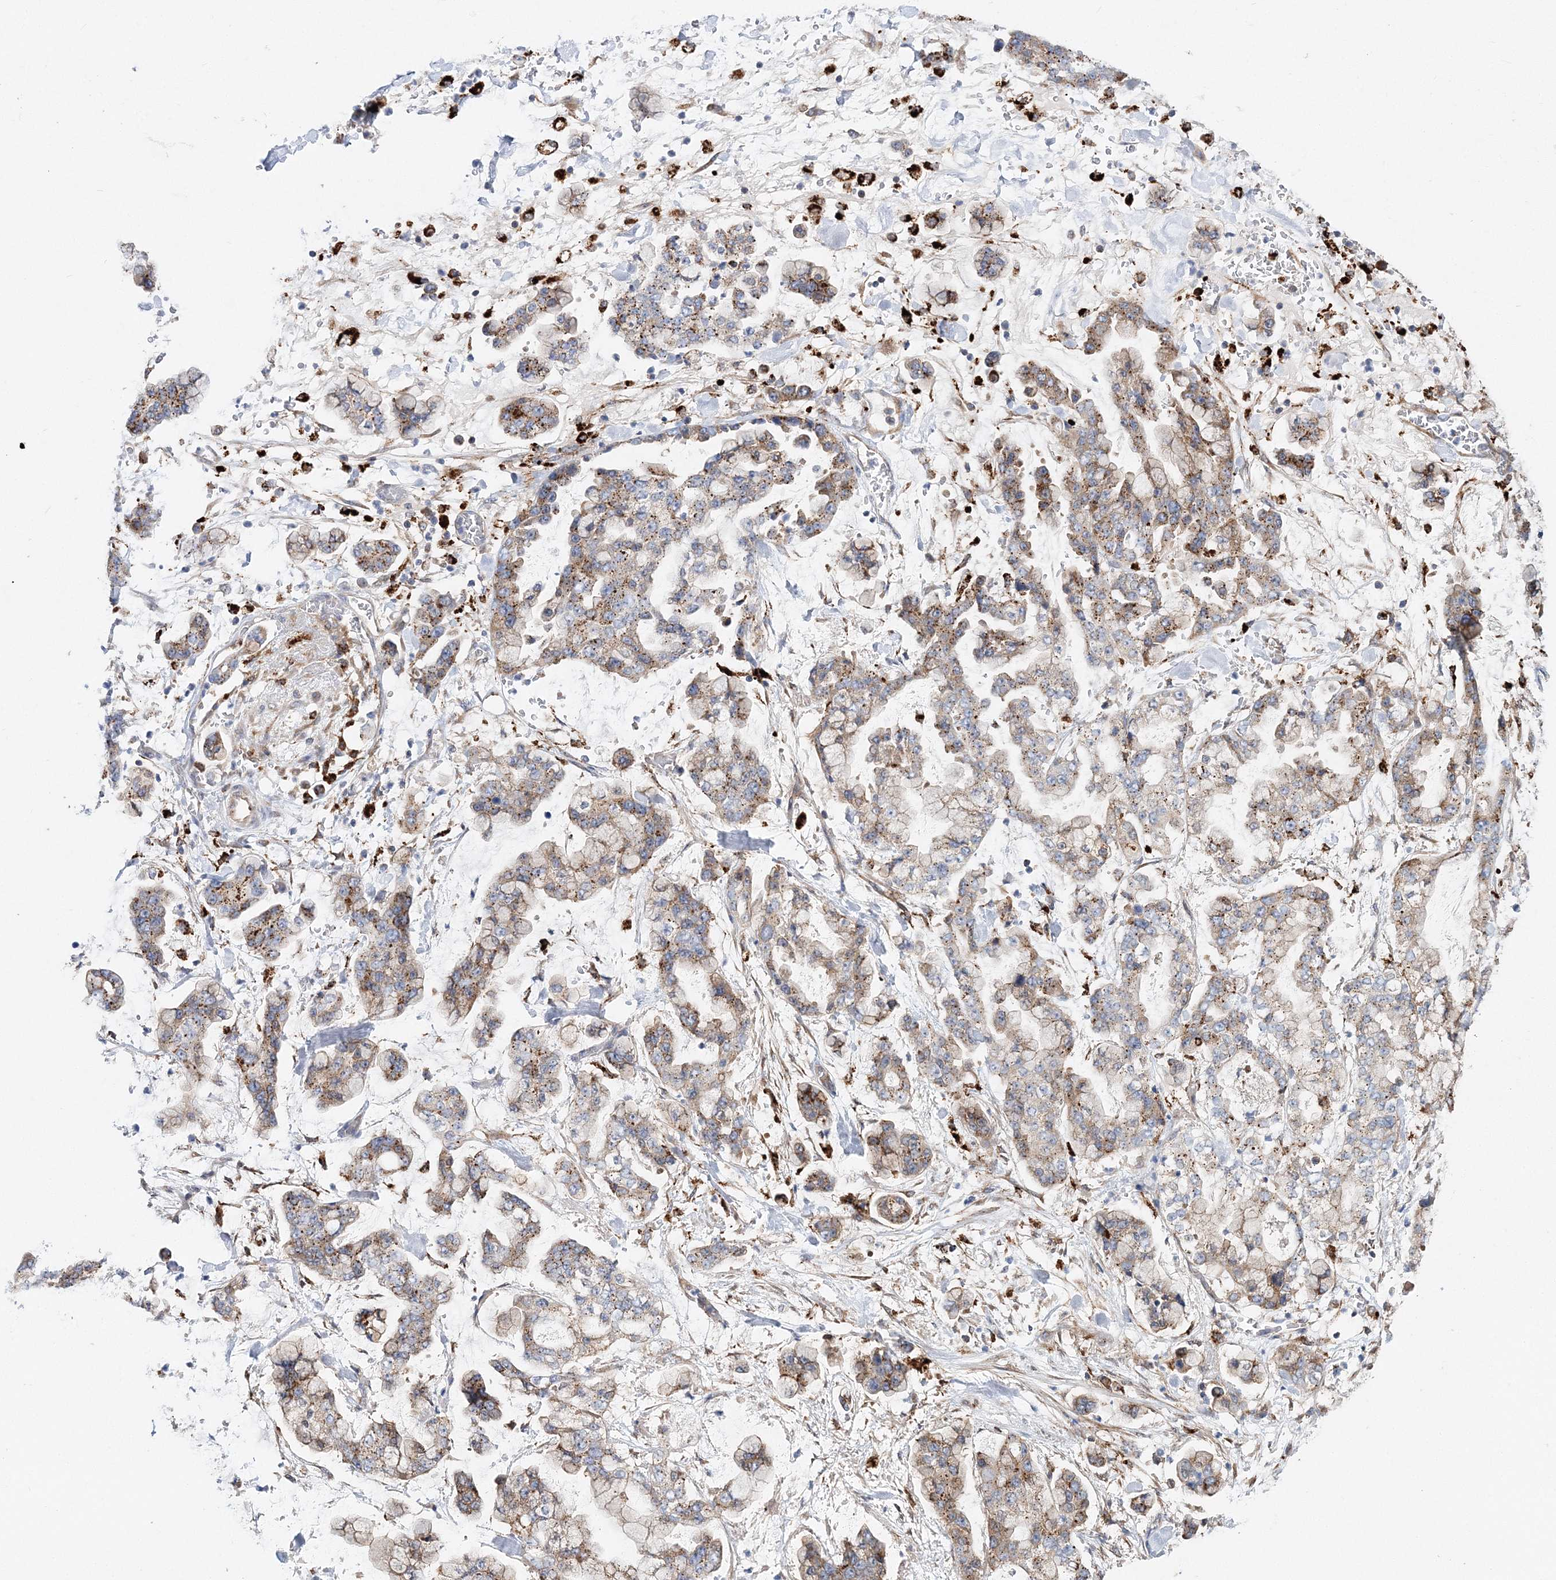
{"staining": {"intensity": "moderate", "quantity": ">75%", "location": "cytoplasmic/membranous"}, "tissue": "stomach cancer", "cell_type": "Tumor cells", "image_type": "cancer", "snomed": [{"axis": "morphology", "description": "Normal tissue, NOS"}, {"axis": "morphology", "description": "Adenocarcinoma, NOS"}, {"axis": "topography", "description": "Stomach, upper"}, {"axis": "topography", "description": "Stomach"}], "caption": "The photomicrograph reveals immunohistochemical staining of stomach cancer (adenocarcinoma). There is moderate cytoplasmic/membranous positivity is present in approximately >75% of tumor cells.", "gene": "C3orf38", "patient": {"sex": "male", "age": 76}}